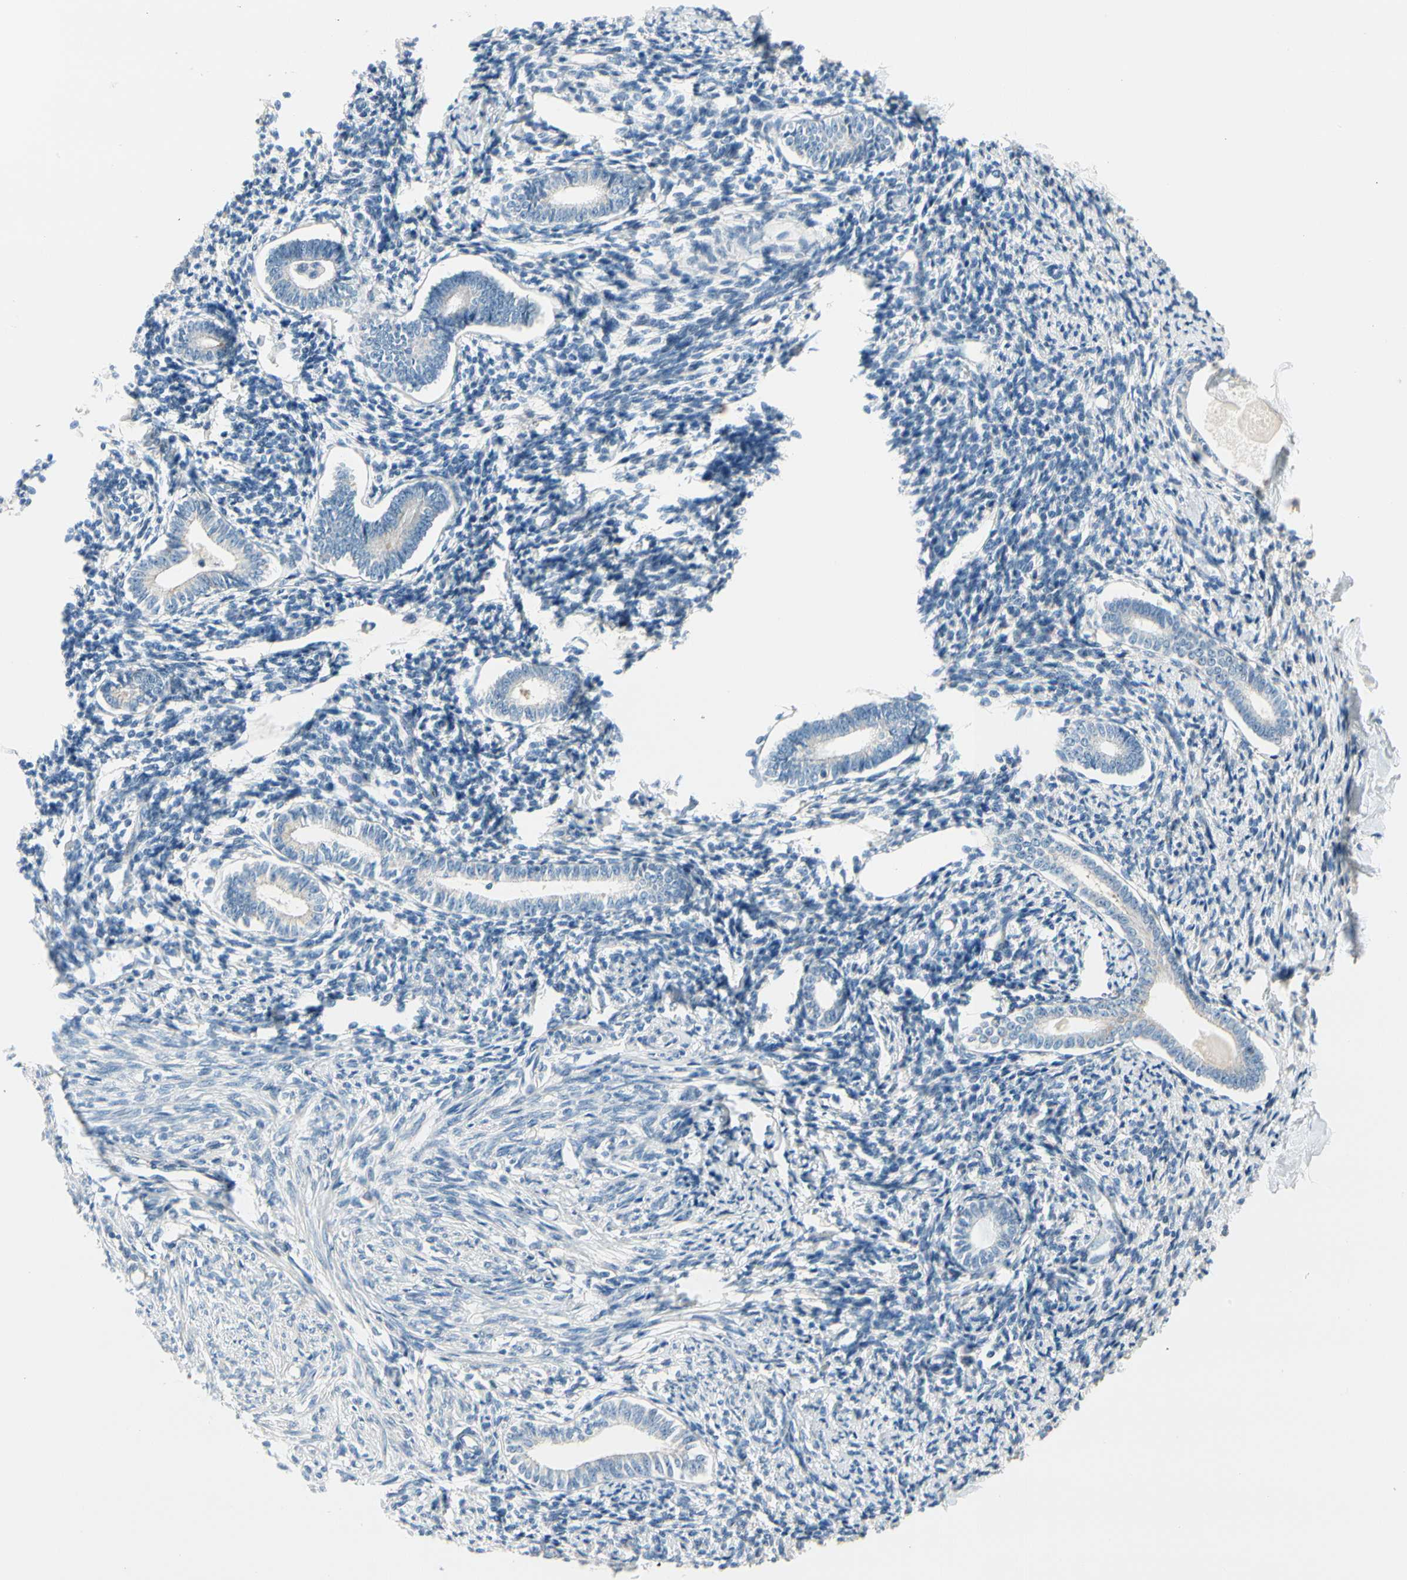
{"staining": {"intensity": "negative", "quantity": "none", "location": "none"}, "tissue": "endometrium", "cell_type": "Cells in endometrial stroma", "image_type": "normal", "snomed": [{"axis": "morphology", "description": "Normal tissue, NOS"}, {"axis": "topography", "description": "Endometrium"}], "caption": "IHC image of unremarkable human endometrium stained for a protein (brown), which demonstrates no staining in cells in endometrial stroma.", "gene": "DUSP12", "patient": {"sex": "female", "age": 71}}